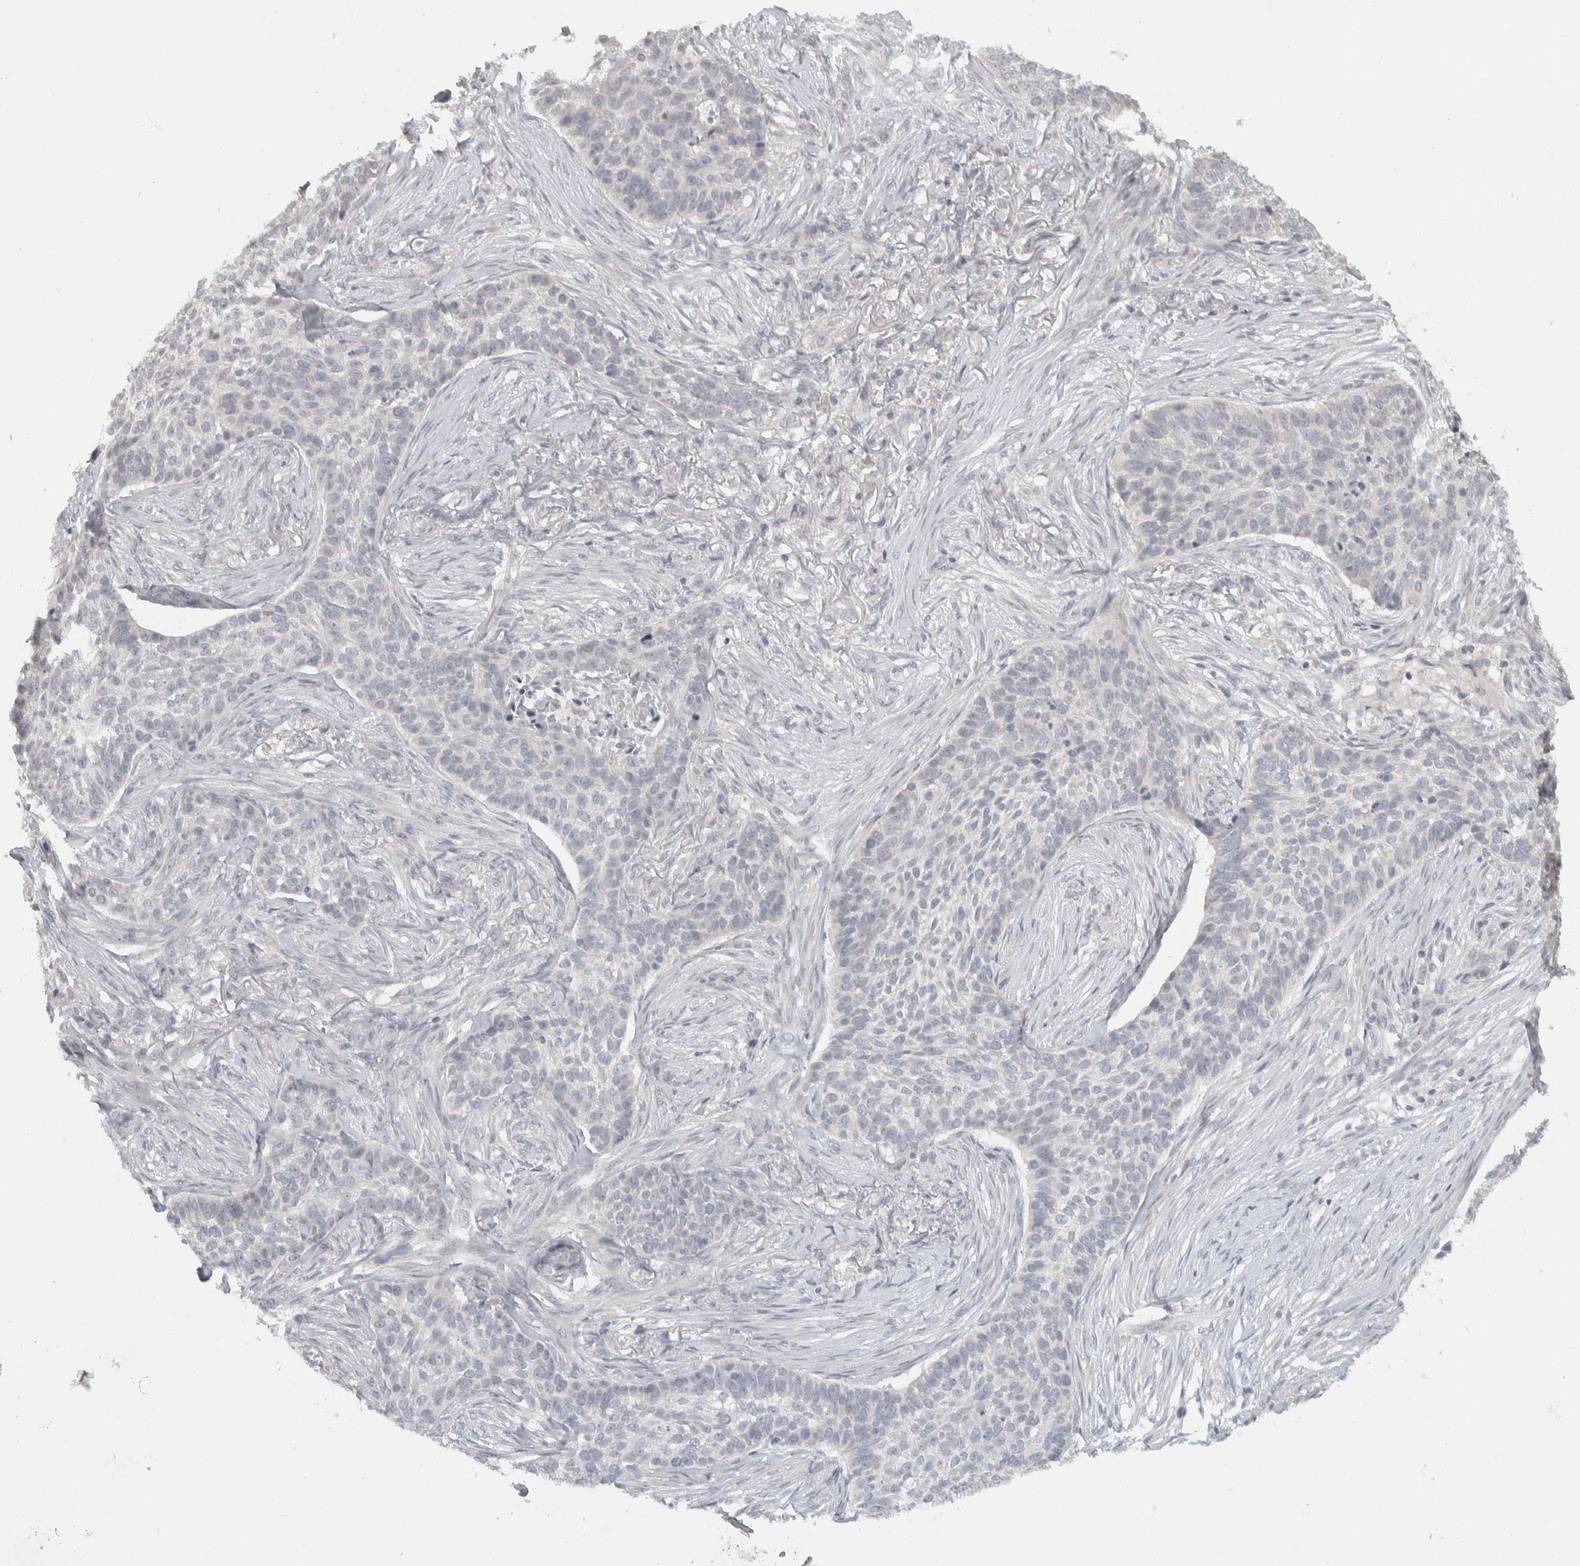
{"staining": {"intensity": "negative", "quantity": "none", "location": "none"}, "tissue": "skin cancer", "cell_type": "Tumor cells", "image_type": "cancer", "snomed": [{"axis": "morphology", "description": "Basal cell carcinoma"}, {"axis": "topography", "description": "Skin"}], "caption": "Immunohistochemical staining of human skin cancer (basal cell carcinoma) displays no significant positivity in tumor cells. (IHC, brightfield microscopy, high magnification).", "gene": "AFP", "patient": {"sex": "male", "age": 85}}